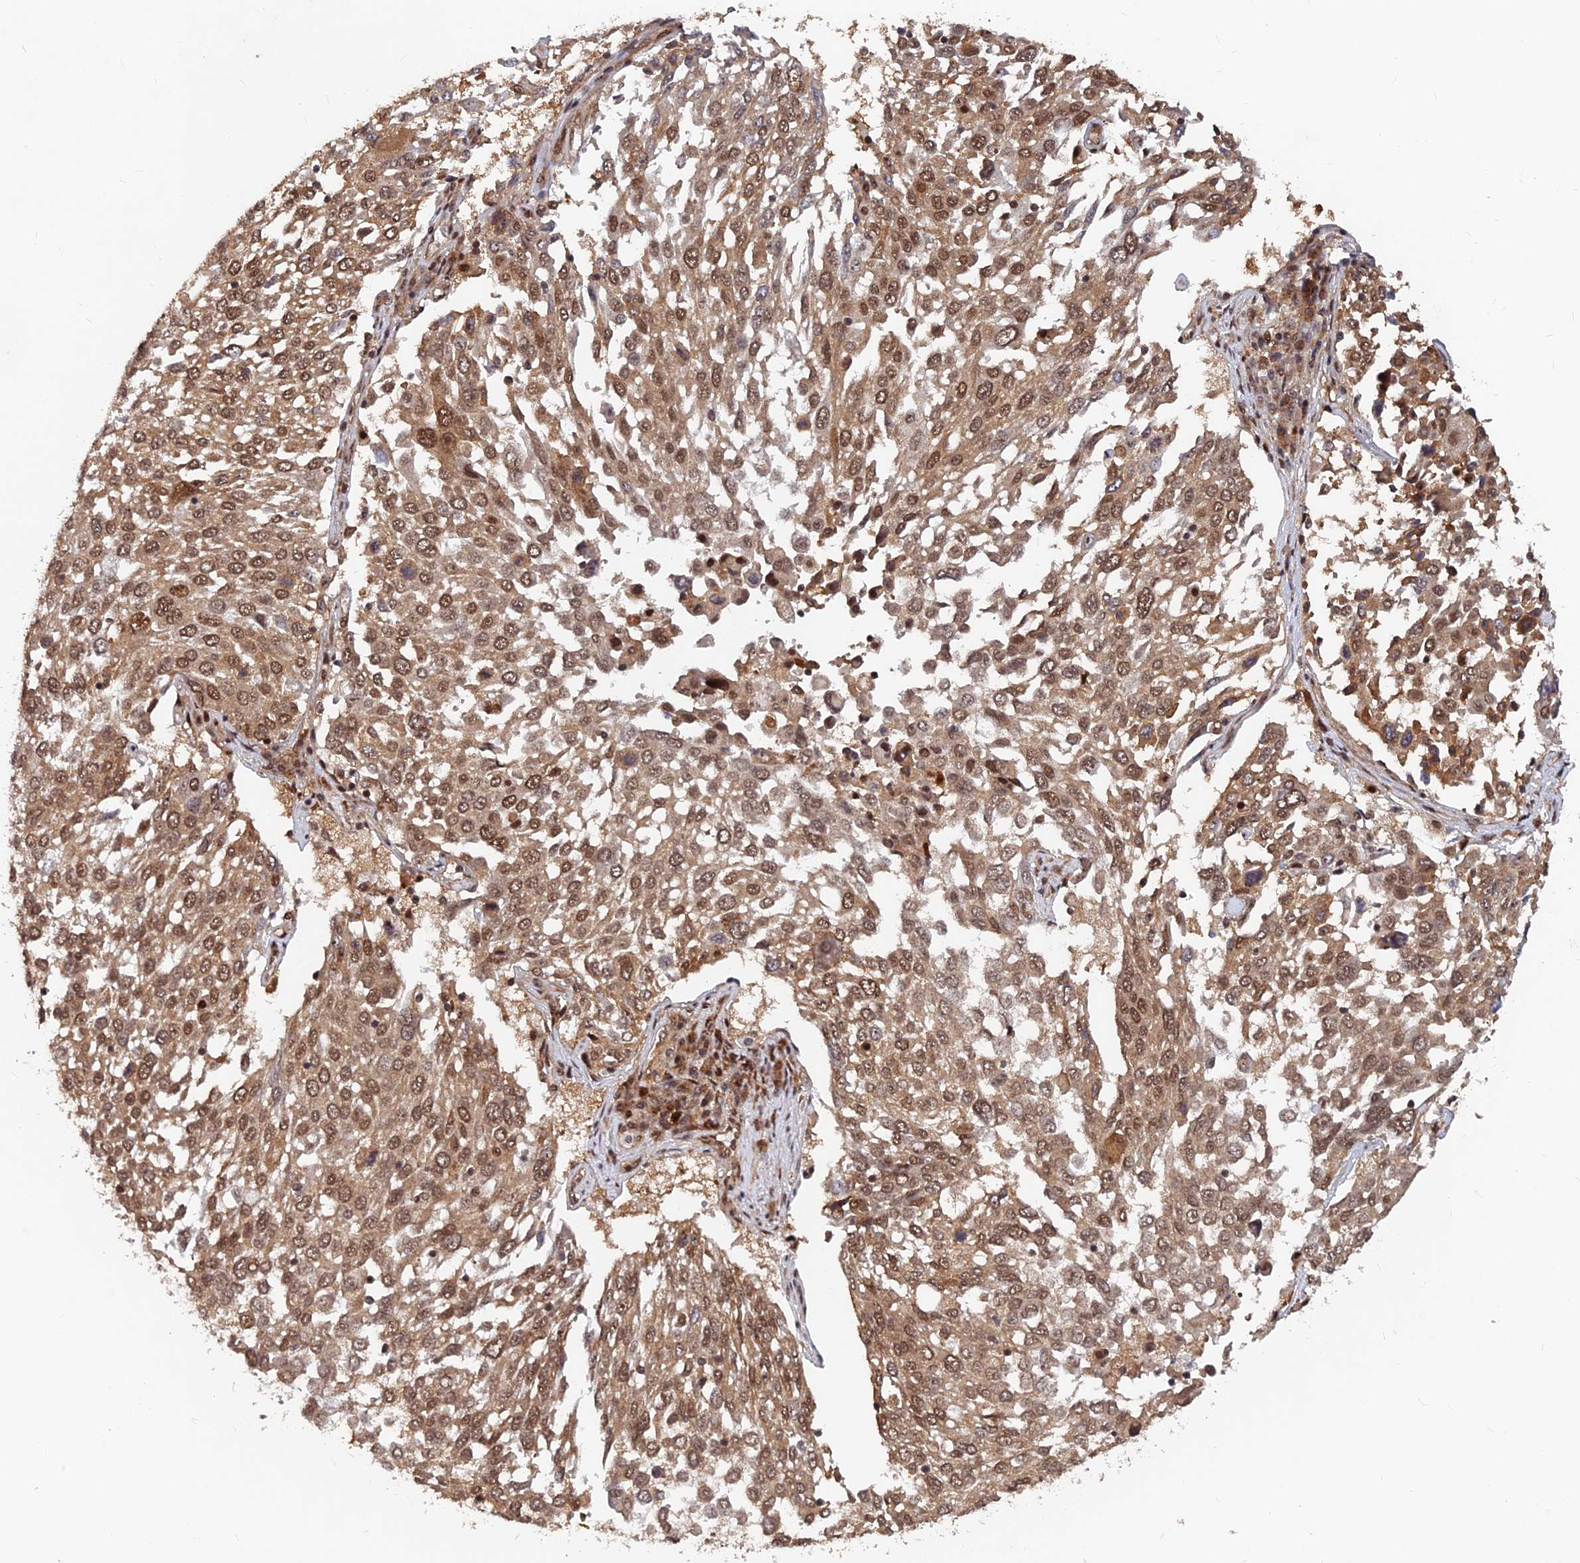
{"staining": {"intensity": "moderate", "quantity": ">75%", "location": "cytoplasmic/membranous,nuclear"}, "tissue": "lung cancer", "cell_type": "Tumor cells", "image_type": "cancer", "snomed": [{"axis": "morphology", "description": "Squamous cell carcinoma, NOS"}, {"axis": "topography", "description": "Lung"}], "caption": "This photomicrograph displays lung squamous cell carcinoma stained with immunohistochemistry to label a protein in brown. The cytoplasmic/membranous and nuclear of tumor cells show moderate positivity for the protein. Nuclei are counter-stained blue.", "gene": "FAM53C", "patient": {"sex": "male", "age": 65}}